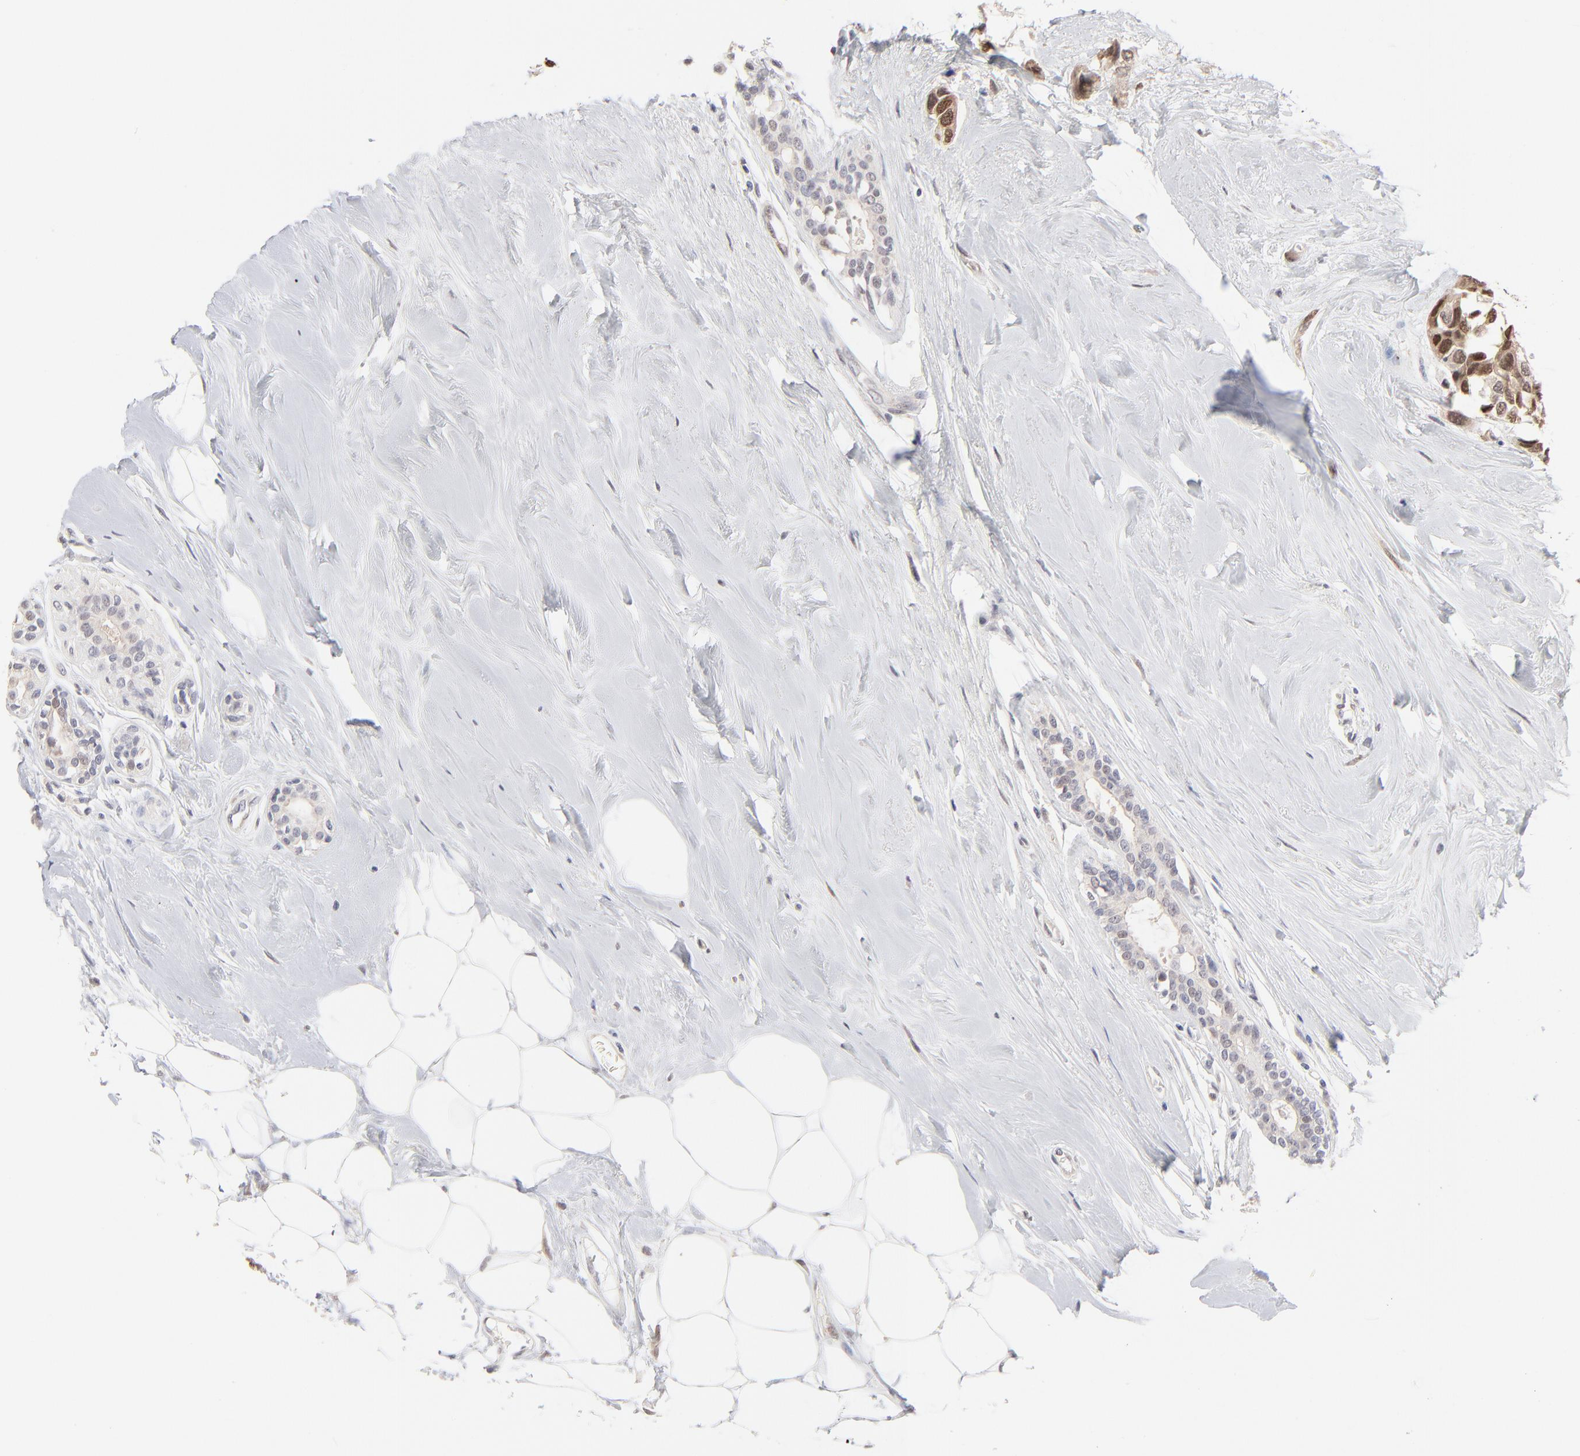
{"staining": {"intensity": "moderate", "quantity": "<25%", "location": "nuclear"}, "tissue": "breast cancer", "cell_type": "Tumor cells", "image_type": "cancer", "snomed": [{"axis": "morphology", "description": "Duct carcinoma"}, {"axis": "topography", "description": "Breast"}], "caption": "High-magnification brightfield microscopy of breast cancer (infiltrating ductal carcinoma) stained with DAB (brown) and counterstained with hematoxylin (blue). tumor cells exhibit moderate nuclear positivity is appreciated in about<25% of cells.", "gene": "RBM3", "patient": {"sex": "female", "age": 51}}